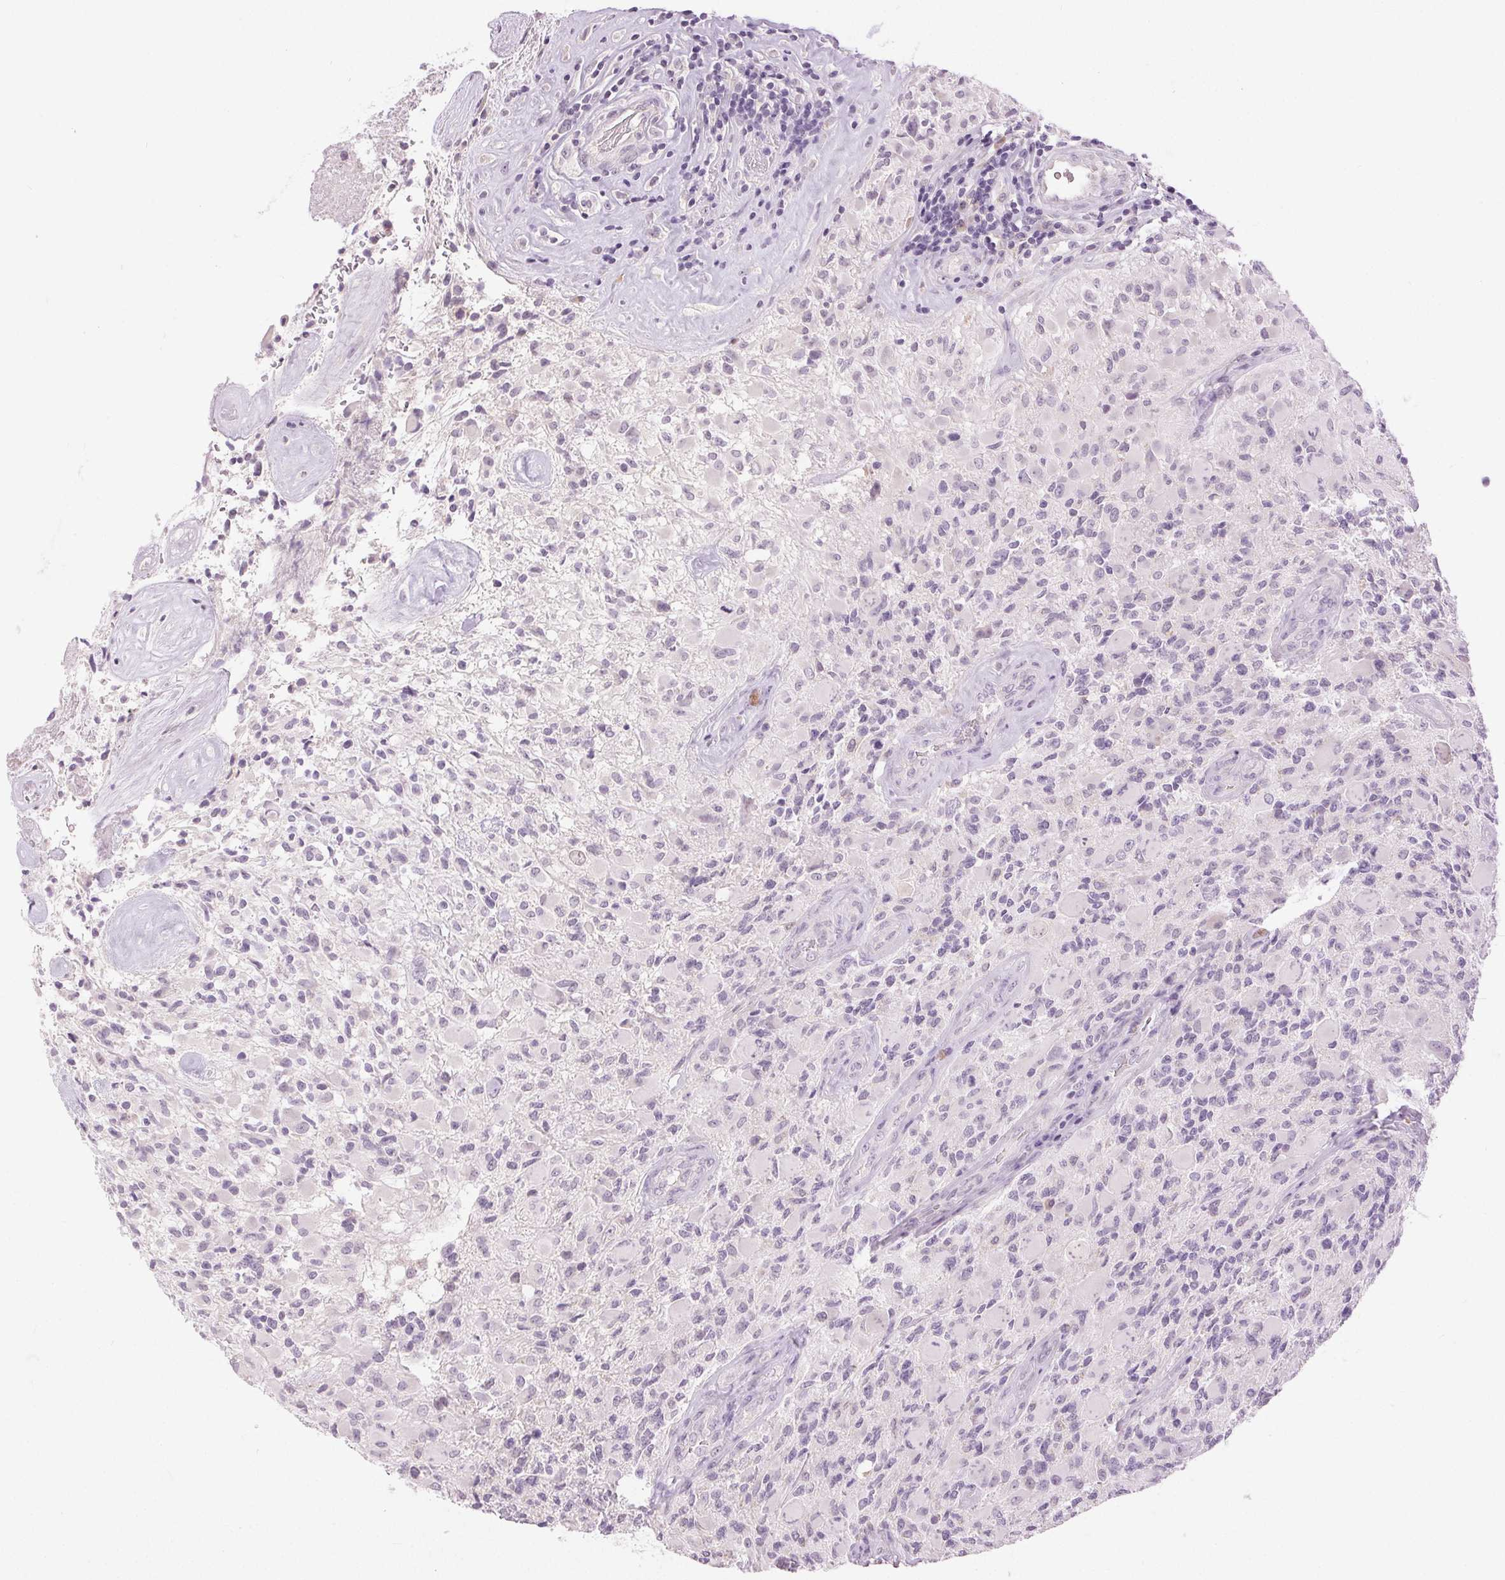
{"staining": {"intensity": "negative", "quantity": "none", "location": "none"}, "tissue": "glioma", "cell_type": "Tumor cells", "image_type": "cancer", "snomed": [{"axis": "morphology", "description": "Glioma, malignant, High grade"}, {"axis": "topography", "description": "Brain"}], "caption": "The immunohistochemistry (IHC) micrograph has no significant expression in tumor cells of glioma tissue. Nuclei are stained in blue.", "gene": "DSG3", "patient": {"sex": "female", "age": 65}}